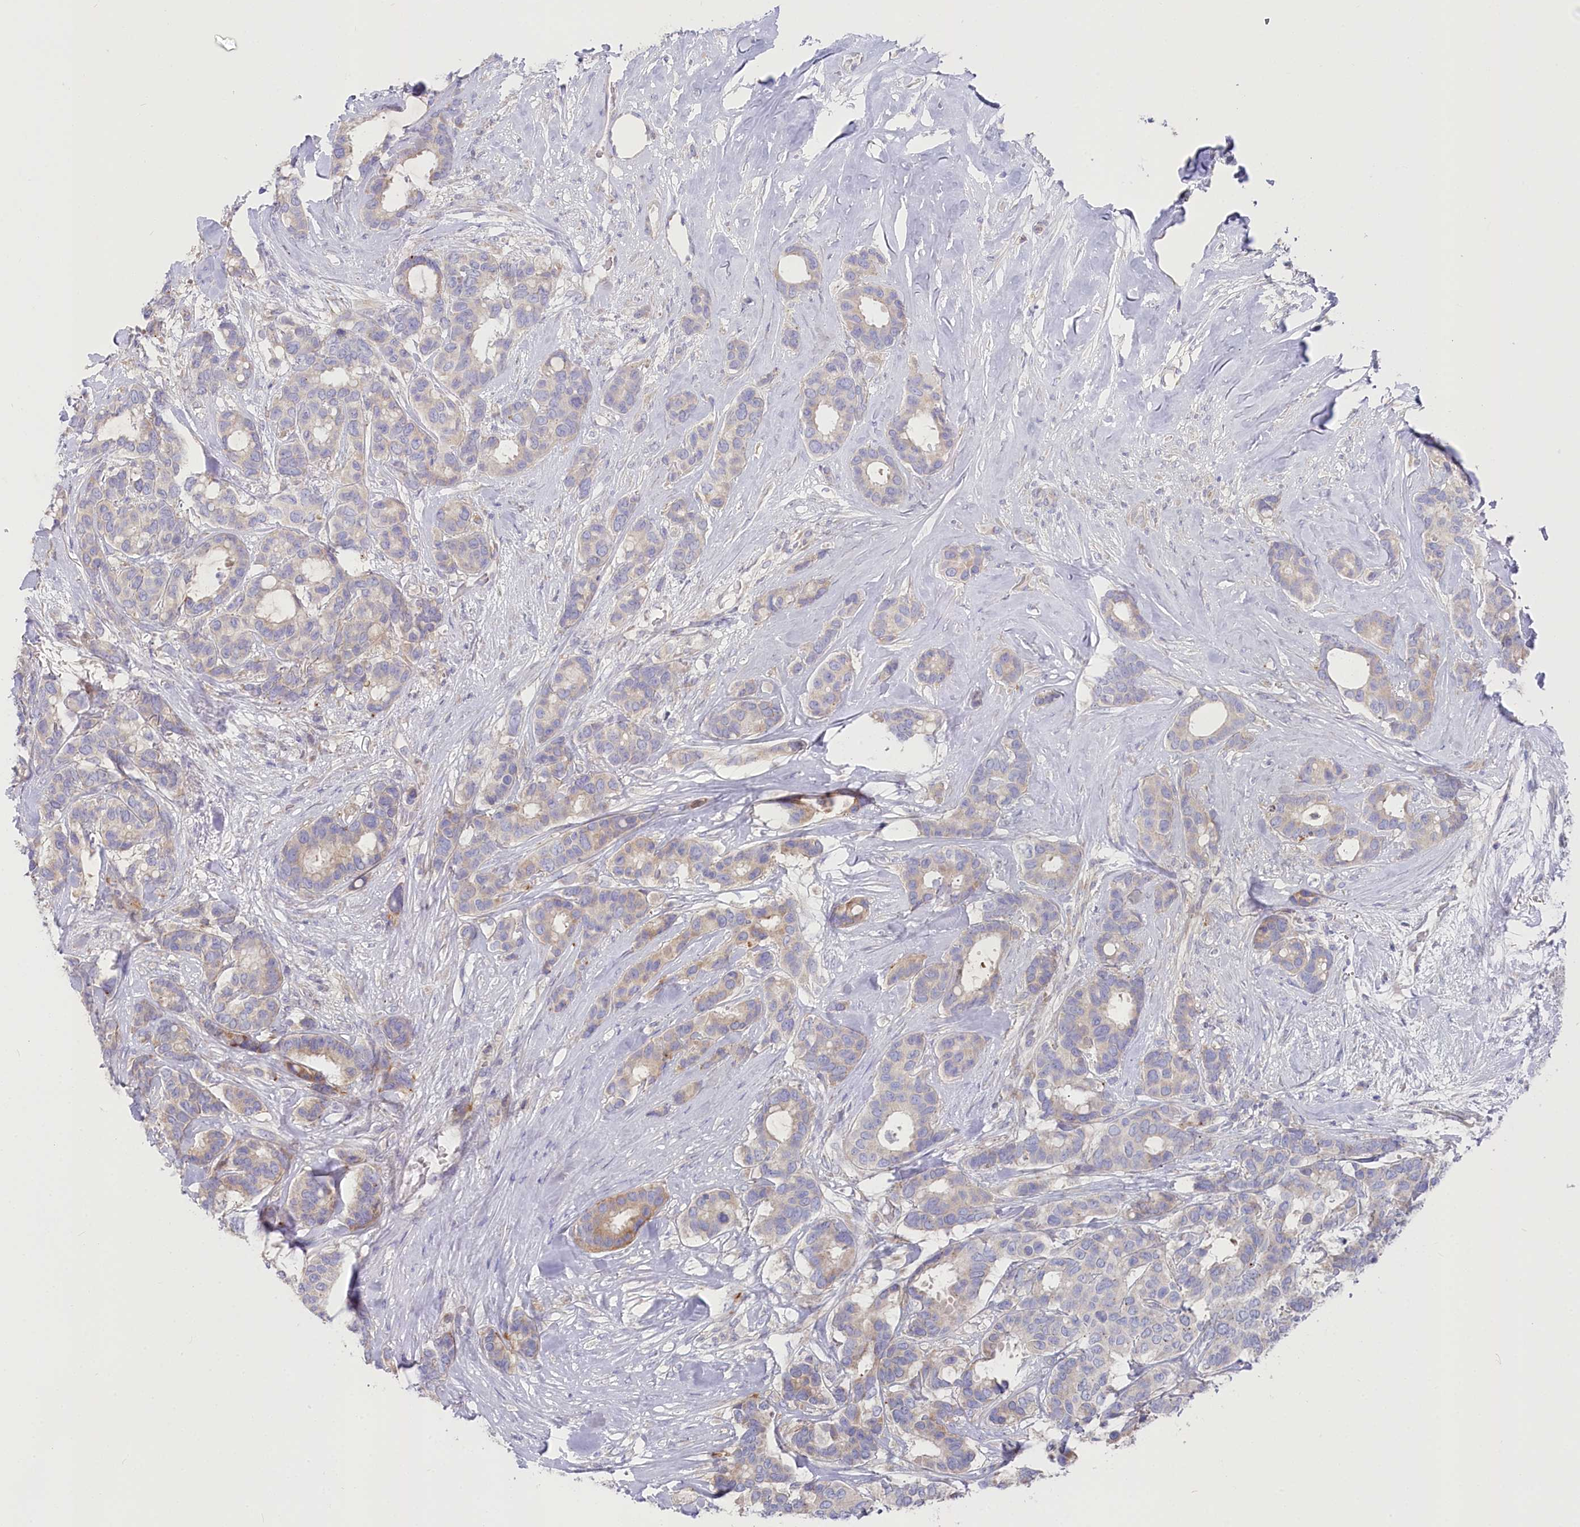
{"staining": {"intensity": "weak", "quantity": "<25%", "location": "cytoplasmic/membranous"}, "tissue": "breast cancer", "cell_type": "Tumor cells", "image_type": "cancer", "snomed": [{"axis": "morphology", "description": "Duct carcinoma"}, {"axis": "topography", "description": "Breast"}], "caption": "High power microscopy photomicrograph of an IHC photomicrograph of breast cancer (invasive ductal carcinoma), revealing no significant expression in tumor cells.", "gene": "POGLUT1", "patient": {"sex": "female", "age": 87}}